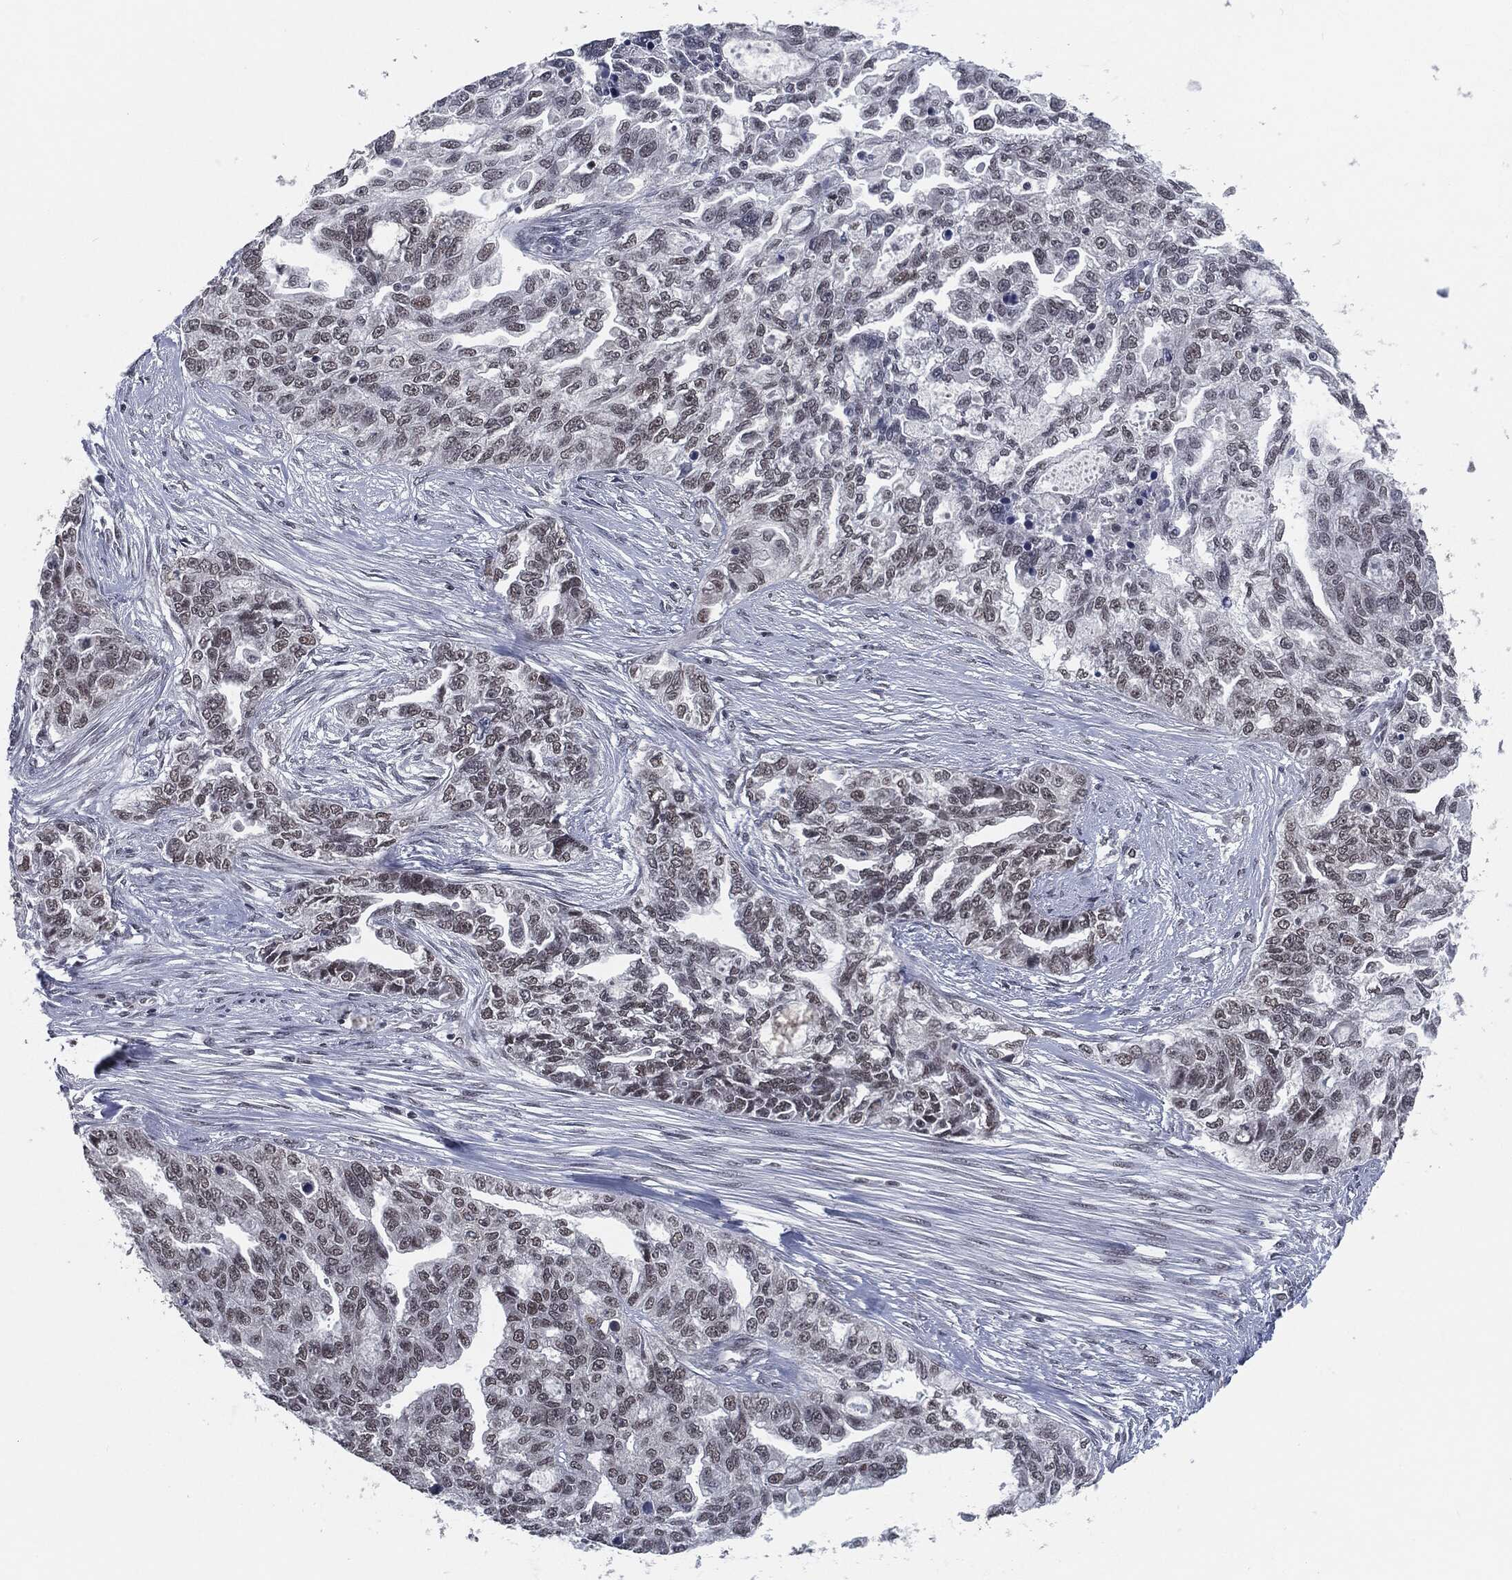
{"staining": {"intensity": "weak", "quantity": "25%-75%", "location": "nuclear"}, "tissue": "ovarian cancer", "cell_type": "Tumor cells", "image_type": "cancer", "snomed": [{"axis": "morphology", "description": "Cystadenocarcinoma, serous, NOS"}, {"axis": "topography", "description": "Ovary"}], "caption": "The image exhibits staining of ovarian cancer, revealing weak nuclear protein expression (brown color) within tumor cells.", "gene": "ANXA1", "patient": {"sex": "female", "age": 51}}